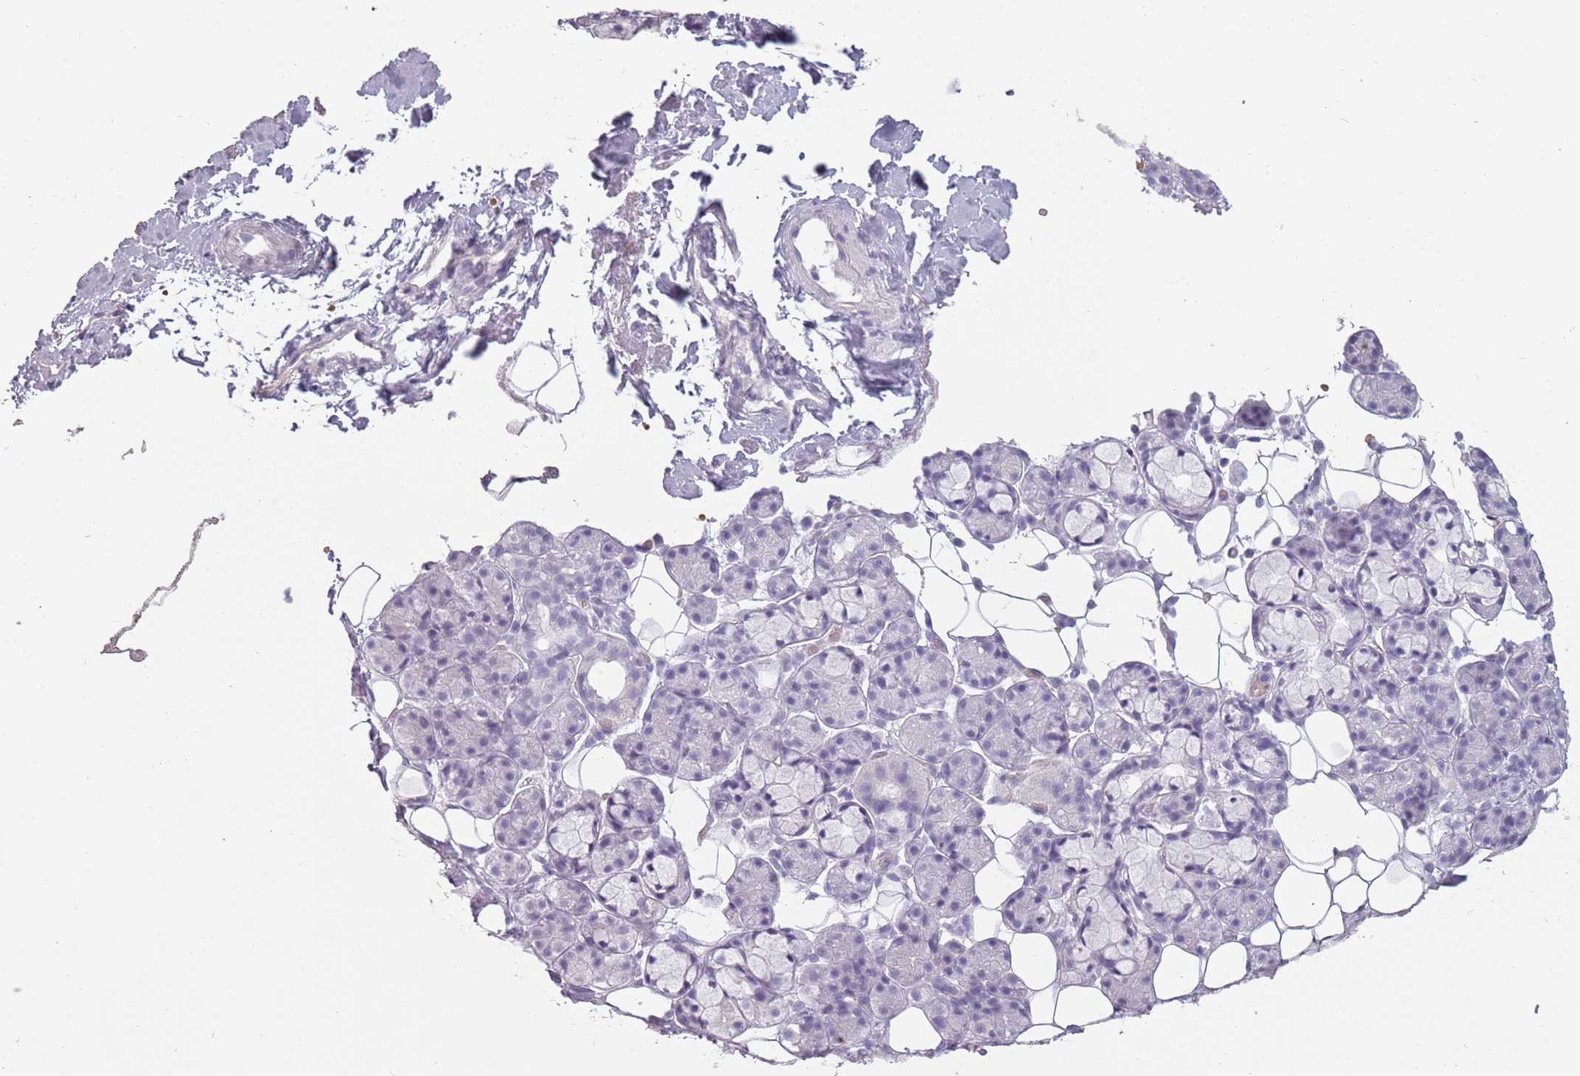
{"staining": {"intensity": "negative", "quantity": "none", "location": "none"}, "tissue": "salivary gland", "cell_type": "Glandular cells", "image_type": "normal", "snomed": [{"axis": "morphology", "description": "Normal tissue, NOS"}, {"axis": "topography", "description": "Salivary gland"}], "caption": "Immunohistochemistry image of normal human salivary gland stained for a protein (brown), which reveals no staining in glandular cells.", "gene": "PIEZO1", "patient": {"sex": "male", "age": 63}}